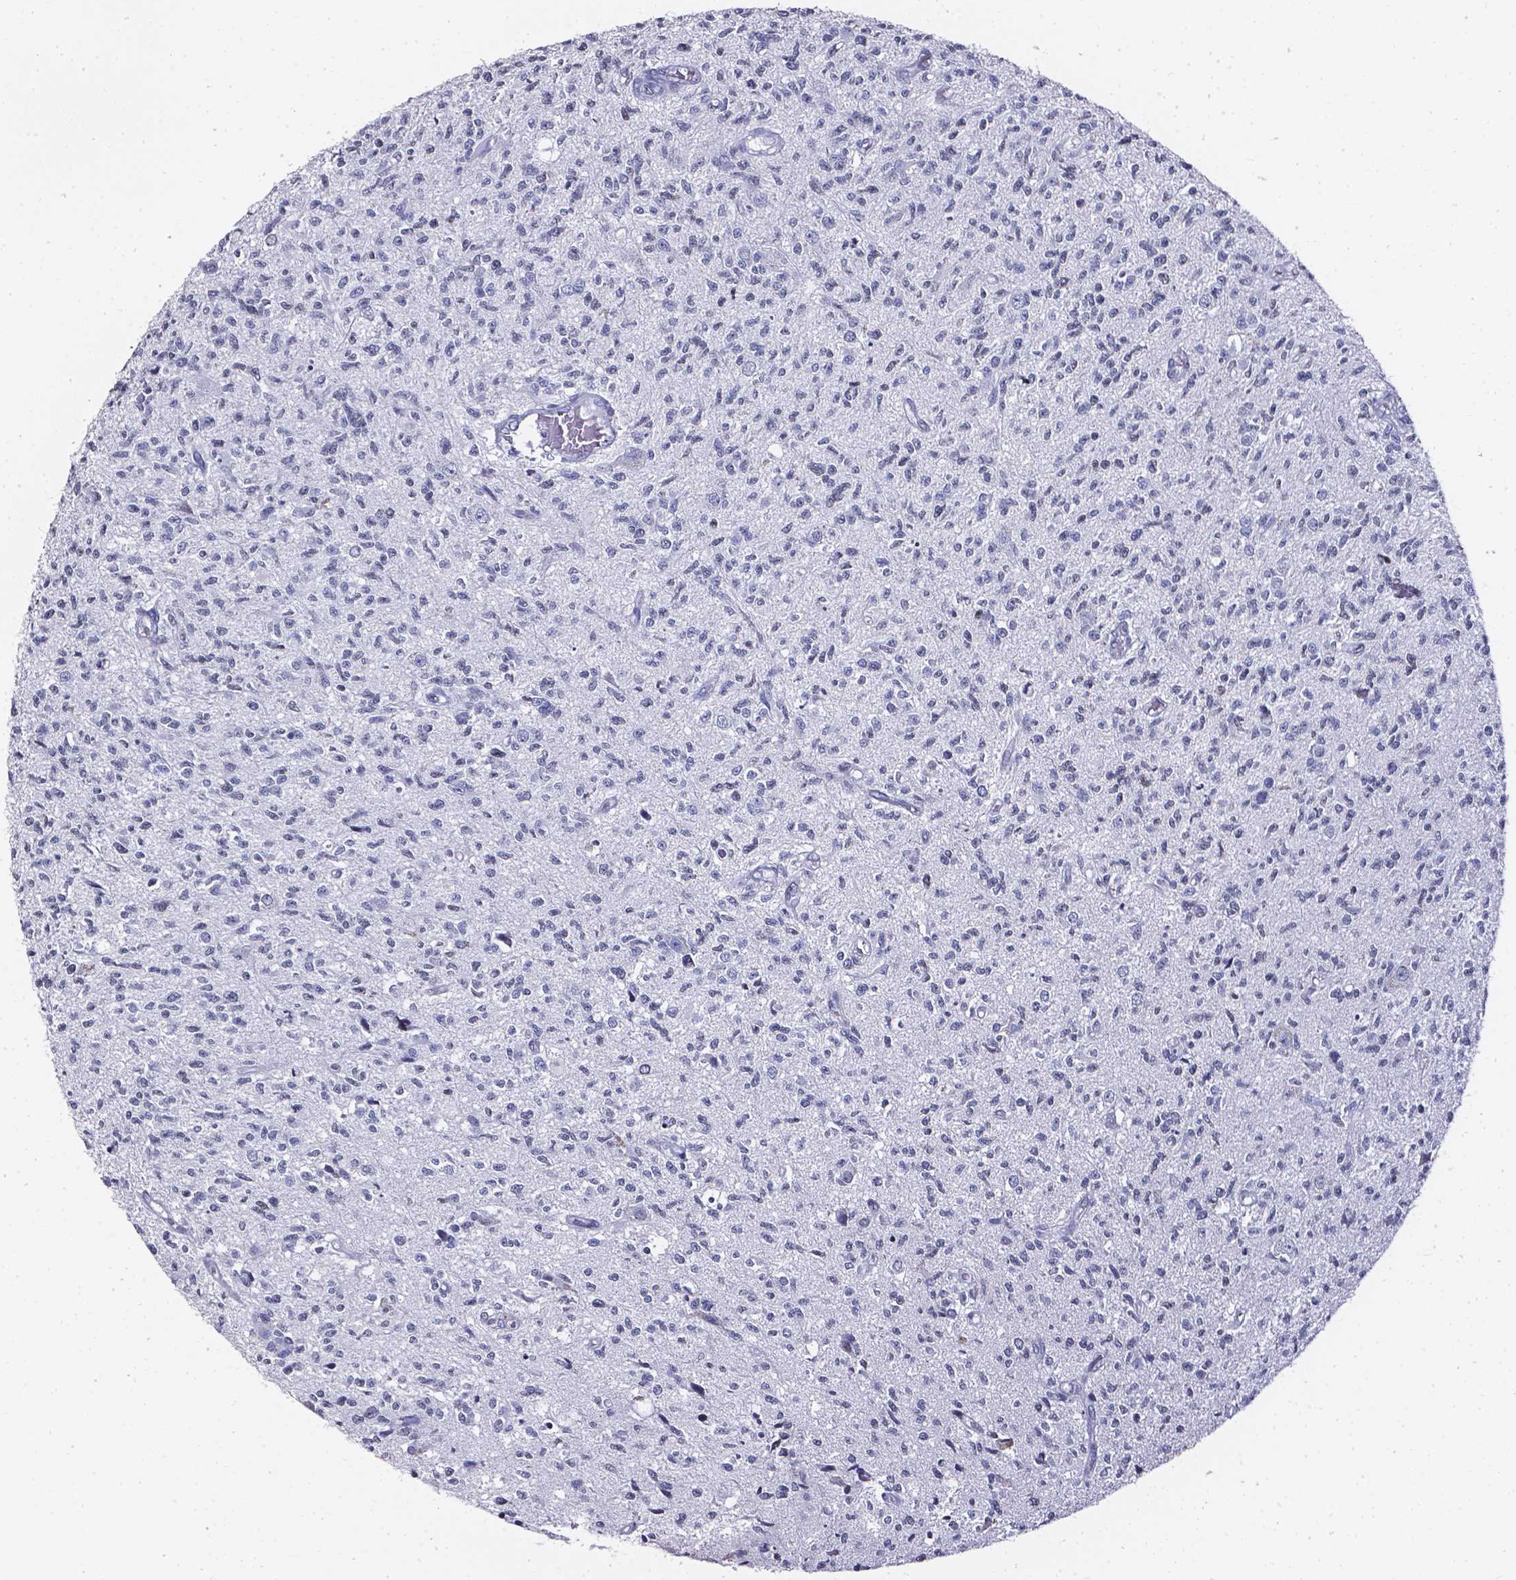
{"staining": {"intensity": "negative", "quantity": "none", "location": "none"}, "tissue": "glioma", "cell_type": "Tumor cells", "image_type": "cancer", "snomed": [{"axis": "morphology", "description": "Glioma, malignant, High grade"}, {"axis": "topography", "description": "Brain"}], "caption": "Immunohistochemistry photomicrograph of neoplastic tissue: human glioma stained with DAB (3,3'-diaminobenzidine) shows no significant protein staining in tumor cells.", "gene": "AKR1B10", "patient": {"sex": "male", "age": 56}}